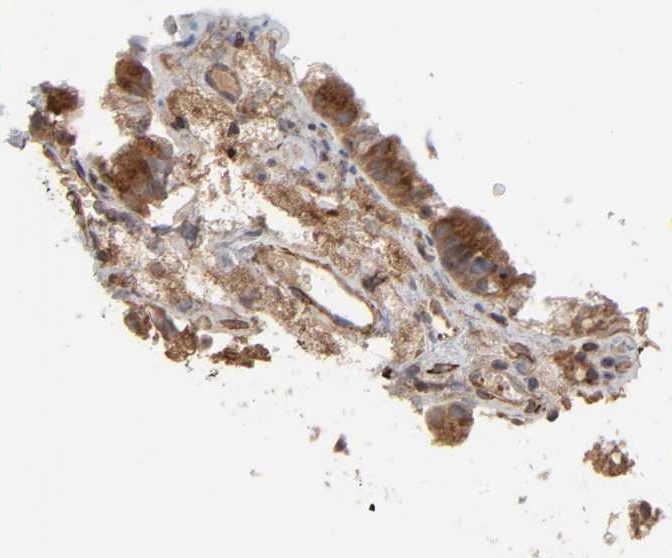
{"staining": {"intensity": "strong", "quantity": ">75%", "location": "cytoplasmic/membranous"}, "tissue": "gallbladder", "cell_type": "Glandular cells", "image_type": "normal", "snomed": [{"axis": "morphology", "description": "Normal tissue, NOS"}, {"axis": "topography", "description": "Gallbladder"}], "caption": "IHC (DAB (3,3'-diaminobenzidine)) staining of unremarkable human gallbladder demonstrates strong cytoplasmic/membranous protein expression in about >75% of glandular cells.", "gene": "GNPTG", "patient": {"sex": "female", "age": 24}}